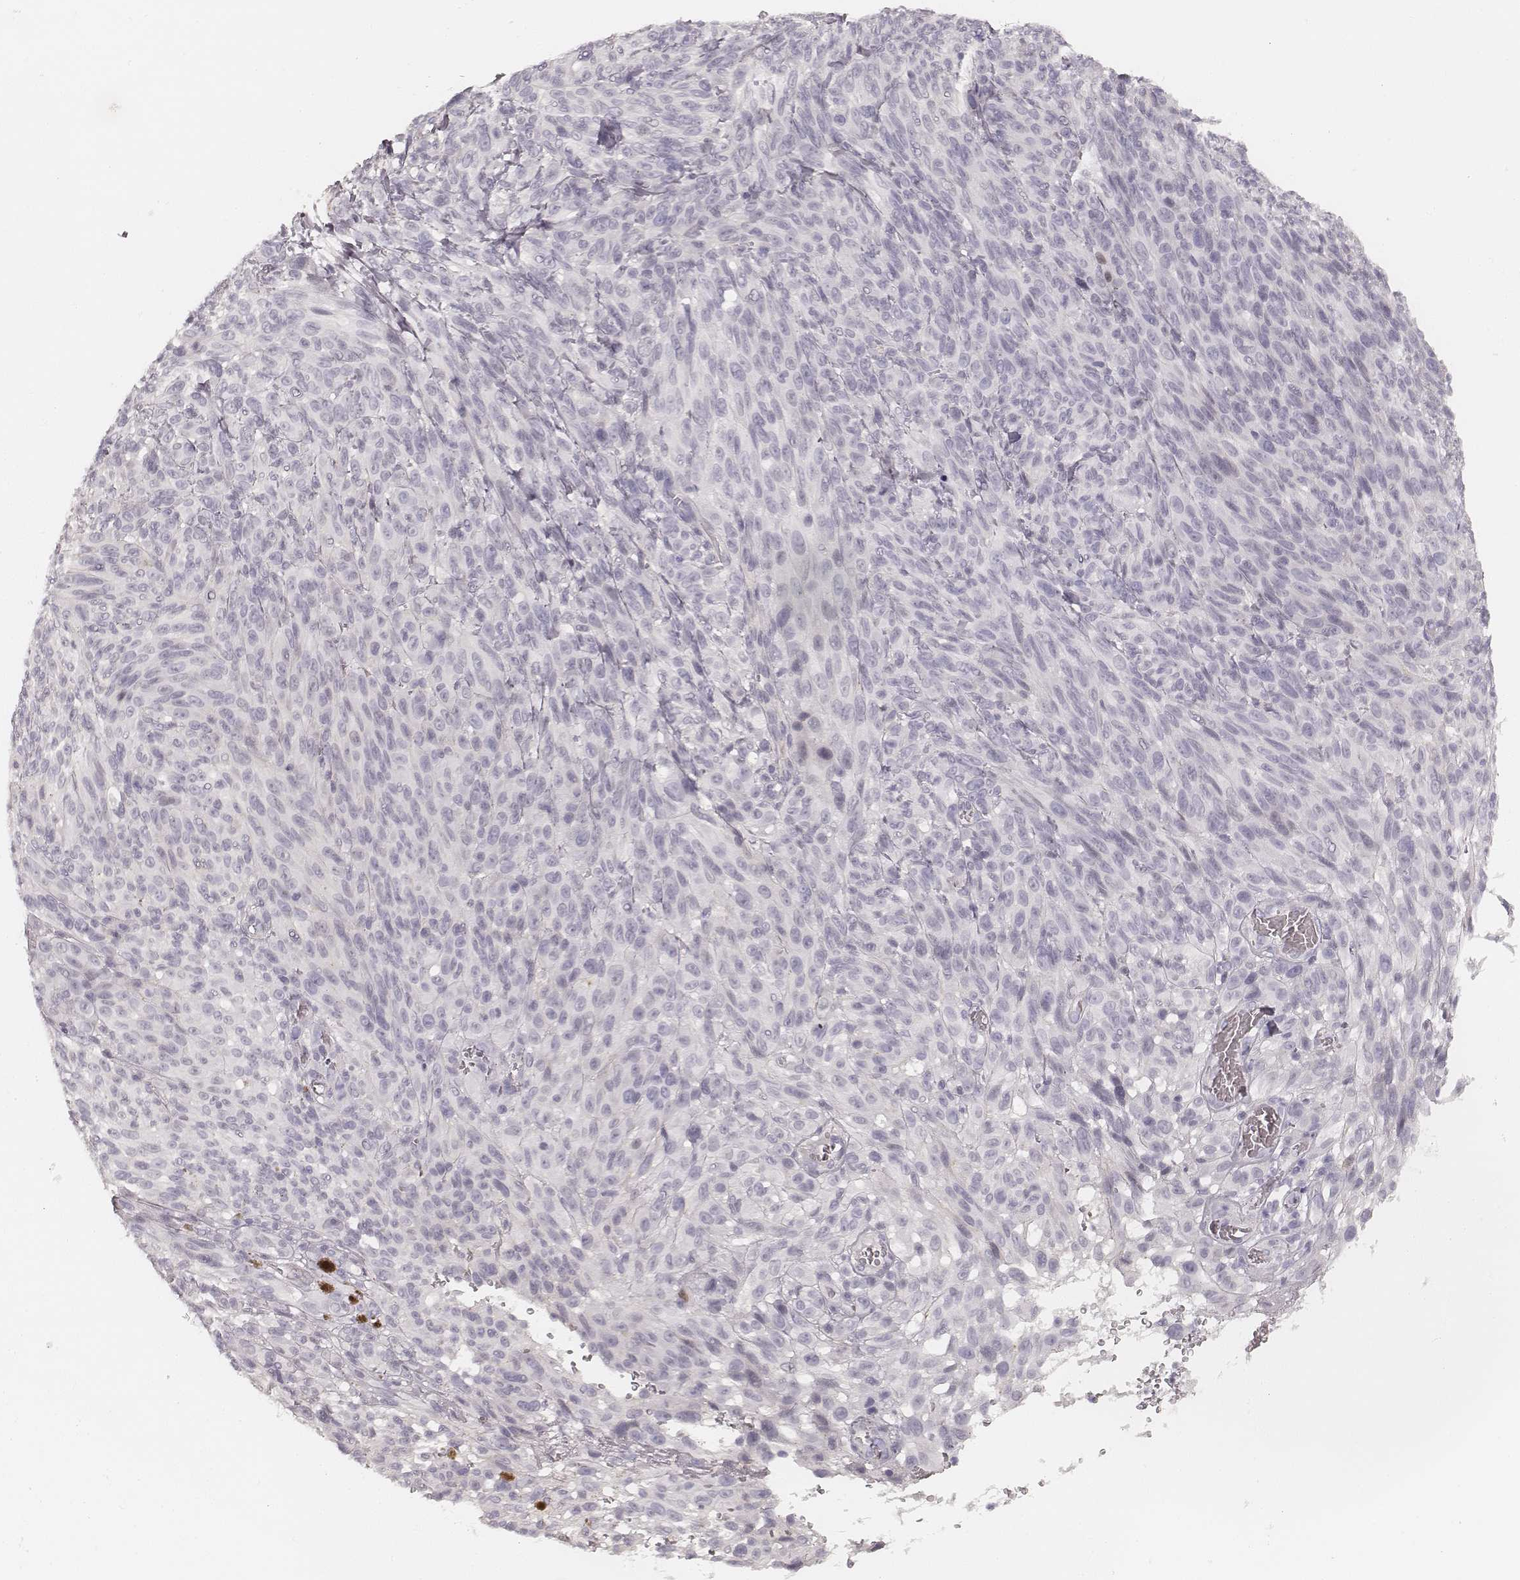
{"staining": {"intensity": "negative", "quantity": "none", "location": "none"}, "tissue": "melanoma", "cell_type": "Tumor cells", "image_type": "cancer", "snomed": [{"axis": "morphology", "description": "Malignant melanoma, NOS"}, {"axis": "topography", "description": "Skin"}], "caption": "This is a image of IHC staining of malignant melanoma, which shows no positivity in tumor cells.", "gene": "HNF4G", "patient": {"sex": "male", "age": 83}}